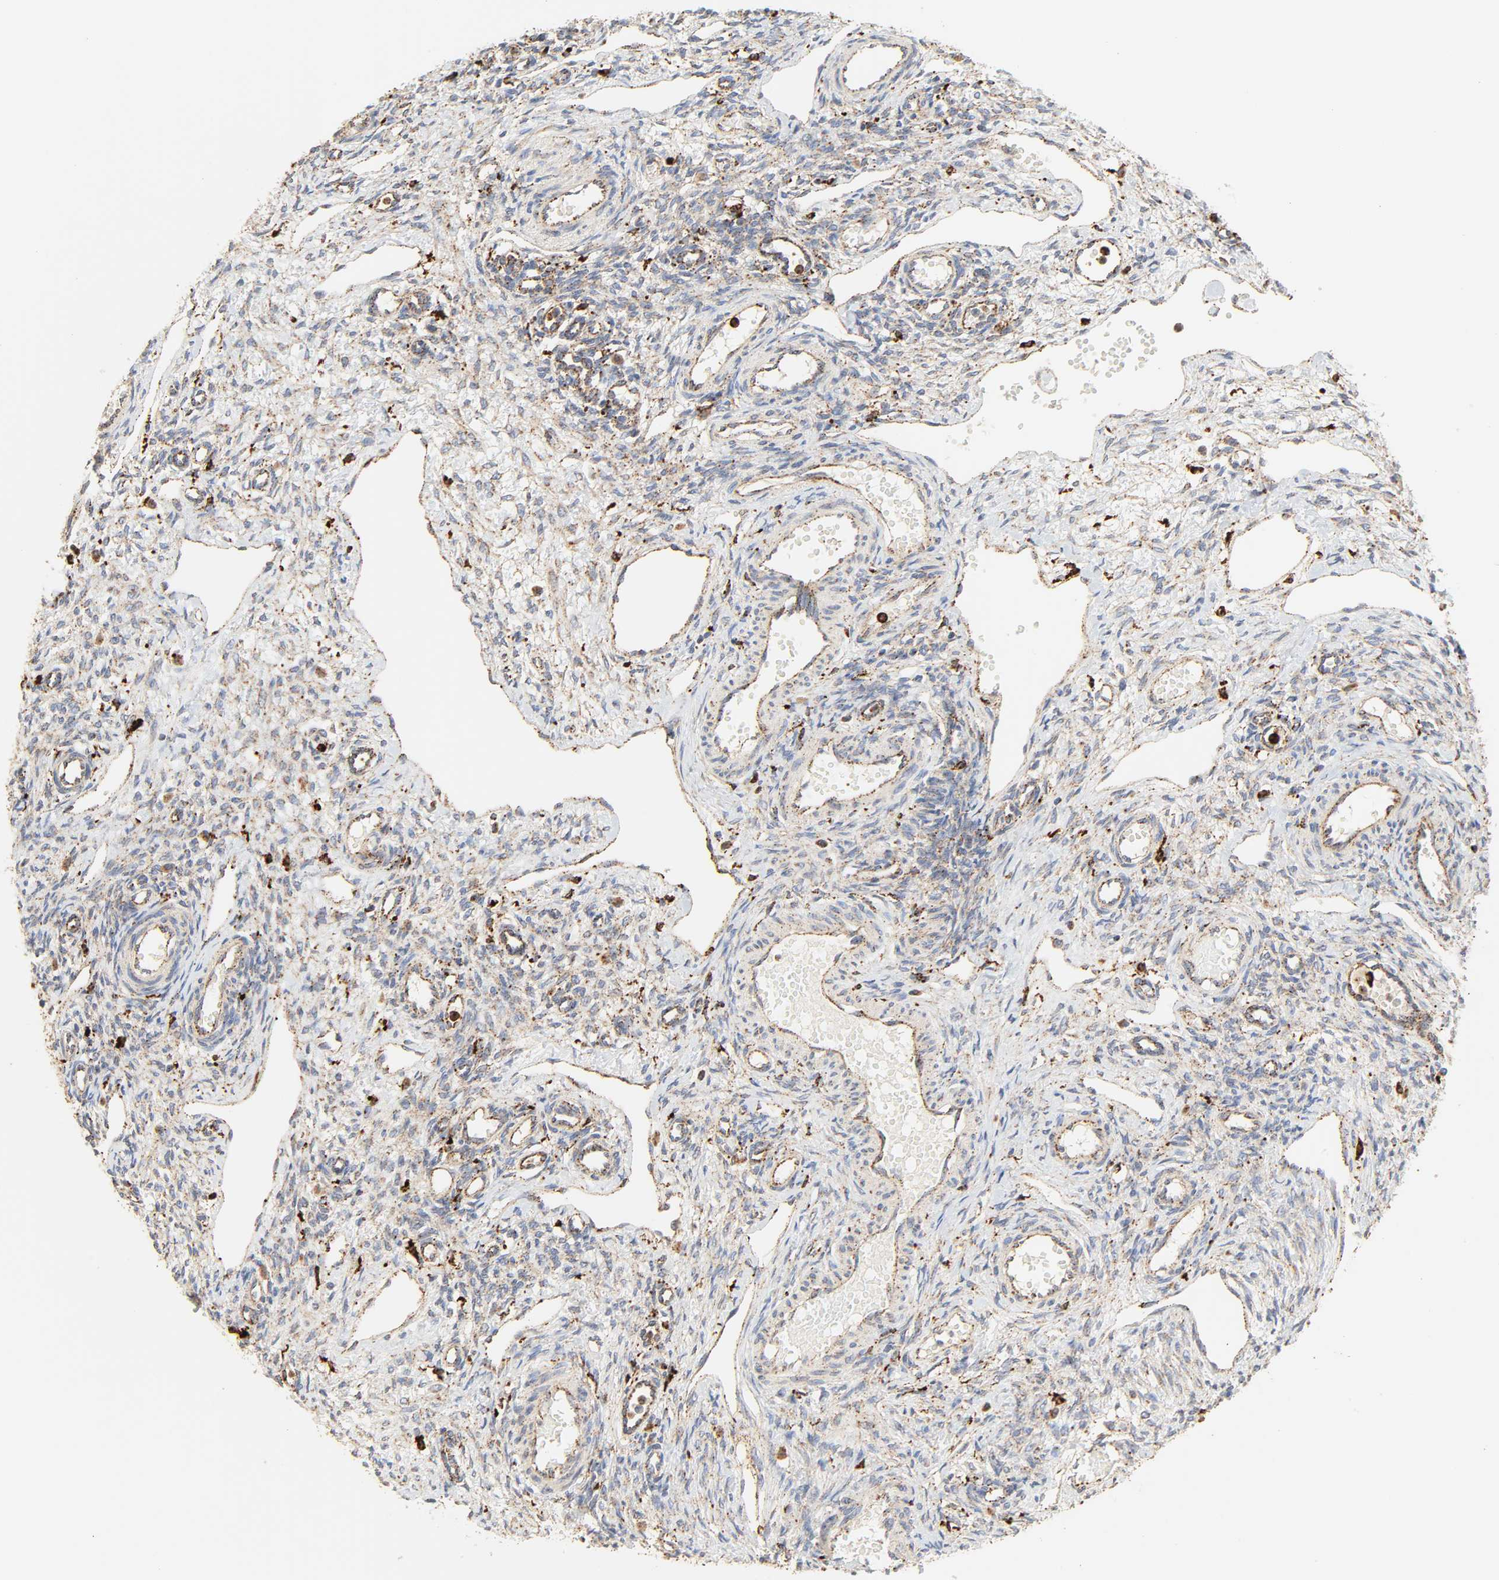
{"staining": {"intensity": "weak", "quantity": "25%-75%", "location": "cytoplasmic/membranous"}, "tissue": "ovary", "cell_type": "Ovarian stroma cells", "image_type": "normal", "snomed": [{"axis": "morphology", "description": "Normal tissue, NOS"}, {"axis": "topography", "description": "Ovary"}], "caption": "Protein expression analysis of unremarkable ovary exhibits weak cytoplasmic/membranous expression in about 25%-75% of ovarian stroma cells.", "gene": "PSAP", "patient": {"sex": "female", "age": 33}}